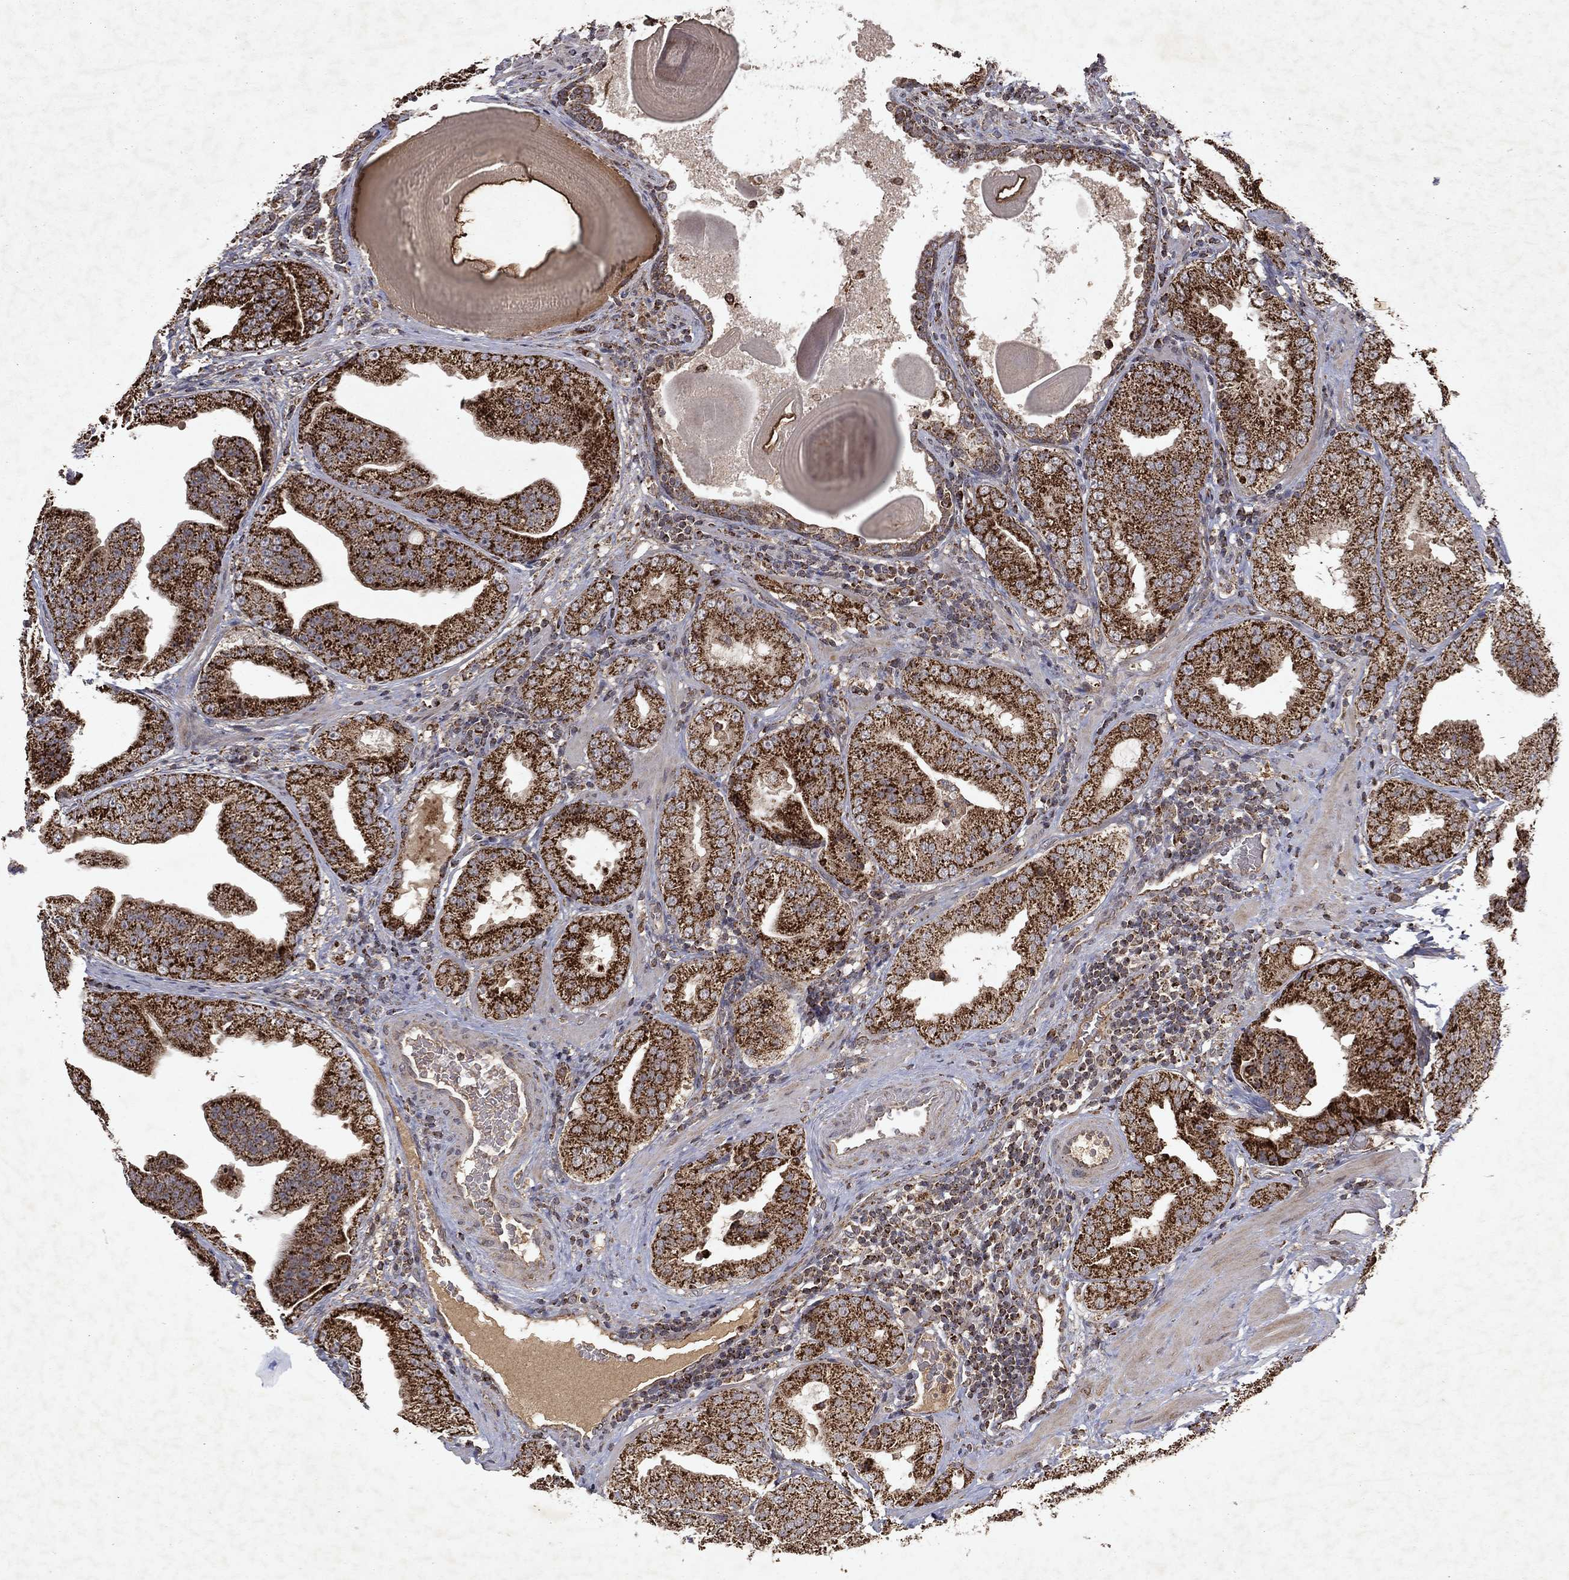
{"staining": {"intensity": "strong", "quantity": ">75%", "location": "cytoplasmic/membranous"}, "tissue": "prostate cancer", "cell_type": "Tumor cells", "image_type": "cancer", "snomed": [{"axis": "morphology", "description": "Adenocarcinoma, Low grade"}, {"axis": "topography", "description": "Prostate"}], "caption": "Immunohistochemistry of human prostate cancer reveals high levels of strong cytoplasmic/membranous staining in approximately >75% of tumor cells.", "gene": "PYROXD2", "patient": {"sex": "male", "age": 62}}